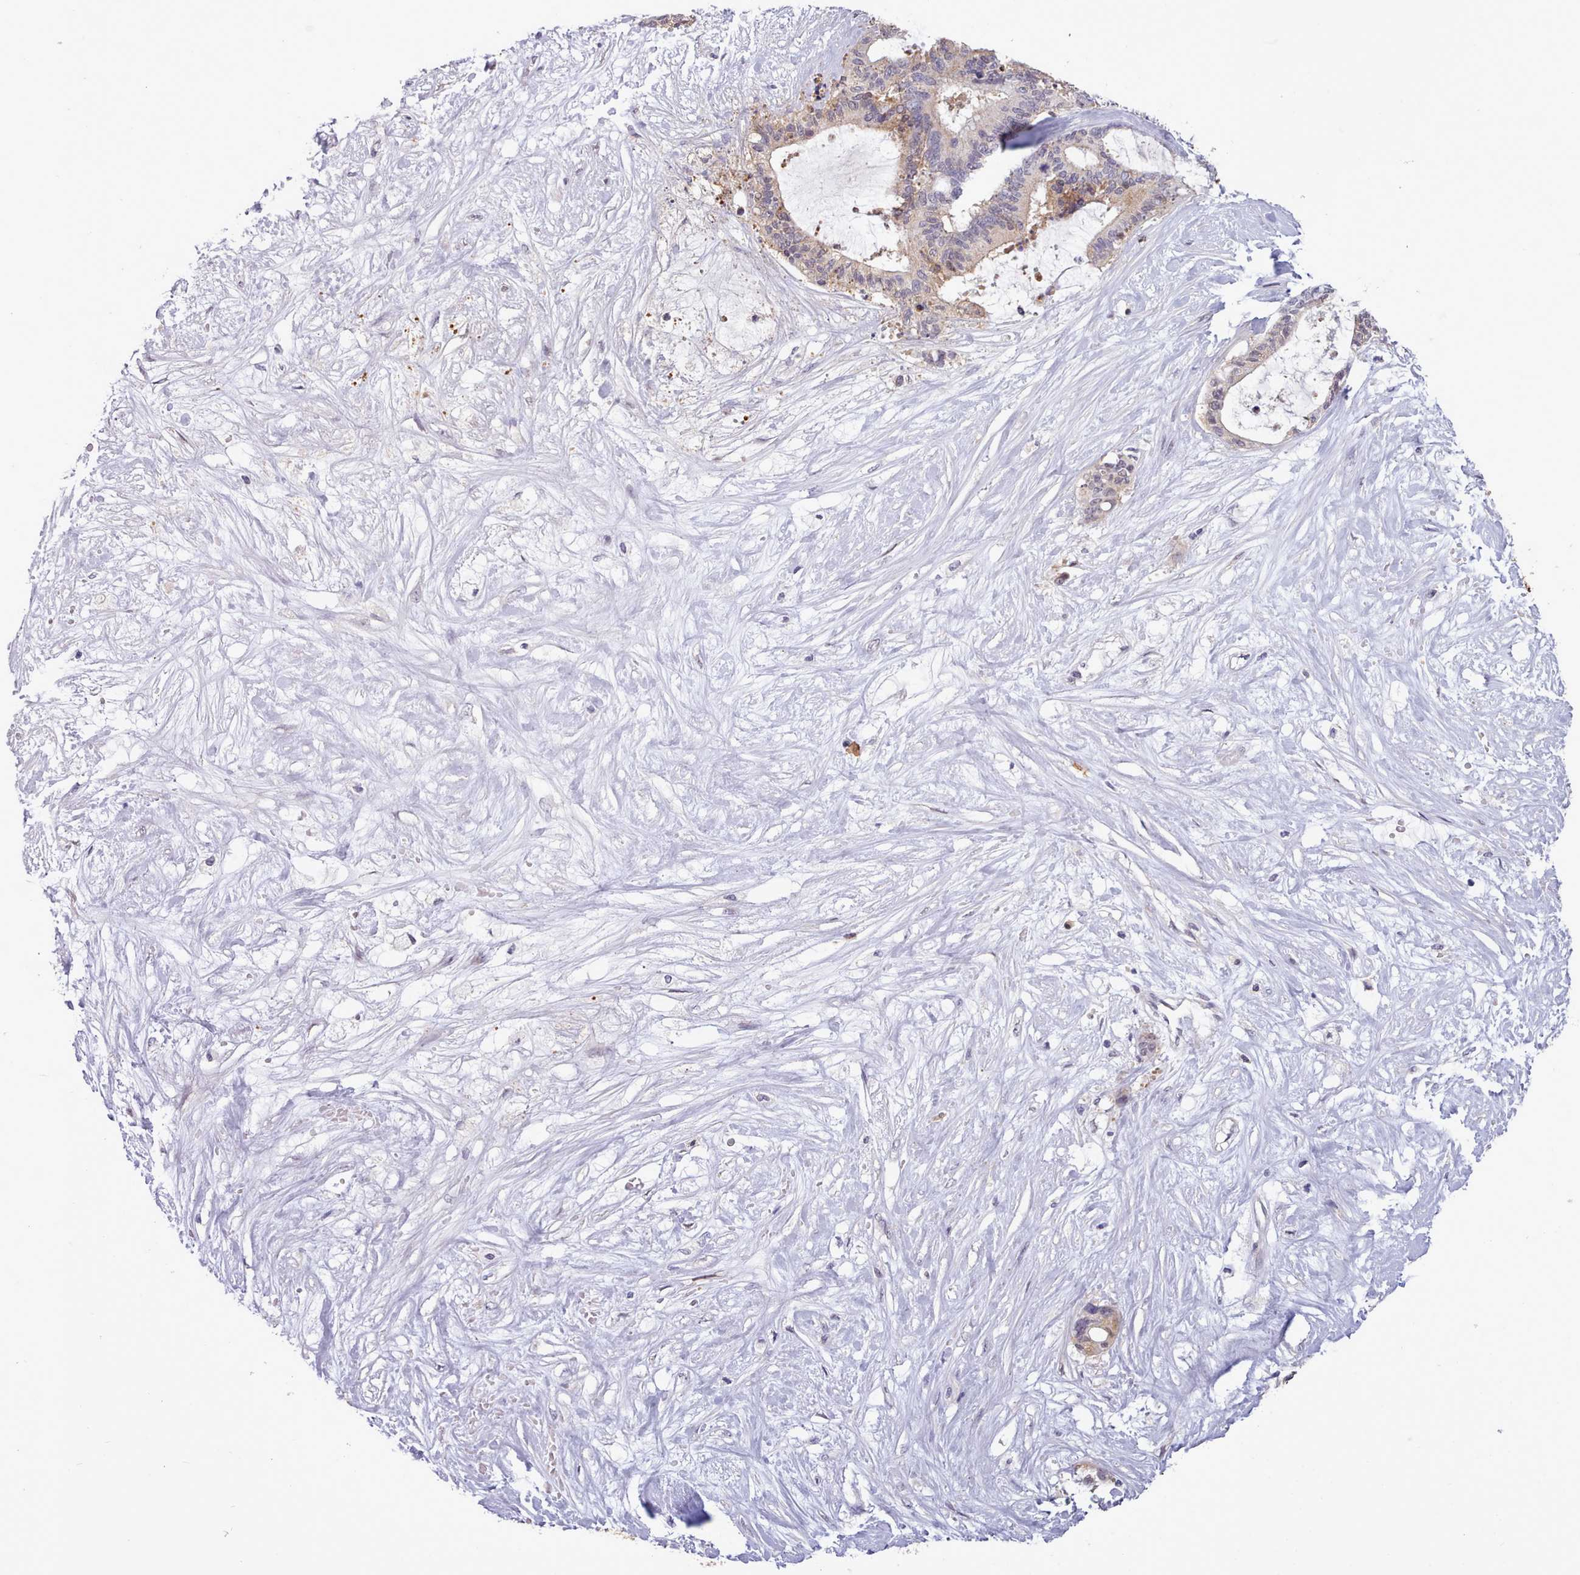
{"staining": {"intensity": "weak", "quantity": "<25%", "location": "cytoplasmic/membranous"}, "tissue": "liver cancer", "cell_type": "Tumor cells", "image_type": "cancer", "snomed": [{"axis": "morphology", "description": "Normal tissue, NOS"}, {"axis": "morphology", "description": "Cholangiocarcinoma"}, {"axis": "topography", "description": "Liver"}, {"axis": "topography", "description": "Peripheral nerve tissue"}], "caption": "An immunohistochemistry histopathology image of liver cancer (cholangiocarcinoma) is shown. There is no staining in tumor cells of liver cancer (cholangiocarcinoma).", "gene": "ARL17A", "patient": {"sex": "female", "age": 73}}